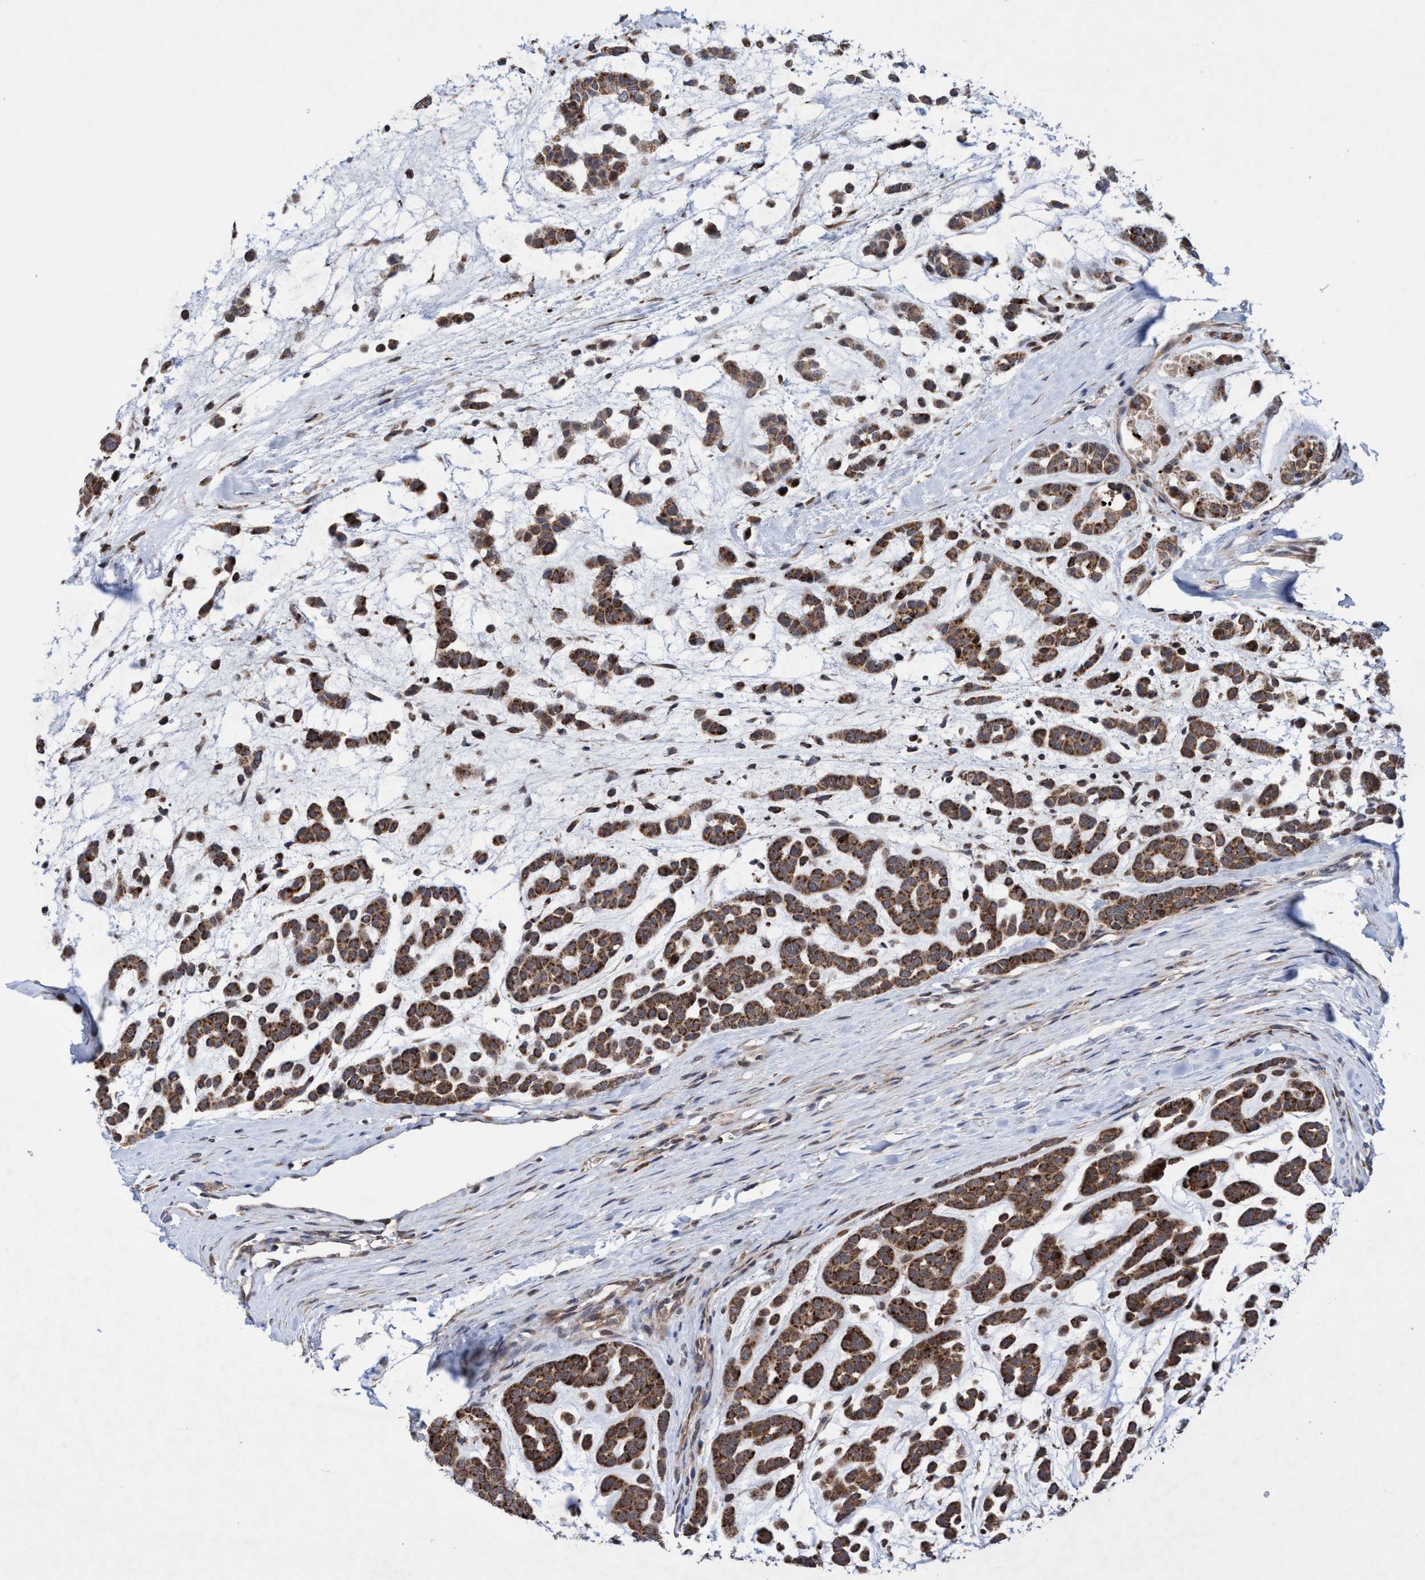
{"staining": {"intensity": "strong", "quantity": ">75%", "location": "cytoplasmic/membranous"}, "tissue": "head and neck cancer", "cell_type": "Tumor cells", "image_type": "cancer", "snomed": [{"axis": "morphology", "description": "Adenocarcinoma, NOS"}, {"axis": "morphology", "description": "Adenoma, NOS"}, {"axis": "topography", "description": "Head-Neck"}], "caption": "IHC image of neoplastic tissue: adenocarcinoma (head and neck) stained using immunohistochemistry exhibits high levels of strong protein expression localized specifically in the cytoplasmic/membranous of tumor cells, appearing as a cytoplasmic/membranous brown color.", "gene": "P2RY14", "patient": {"sex": "female", "age": 55}}